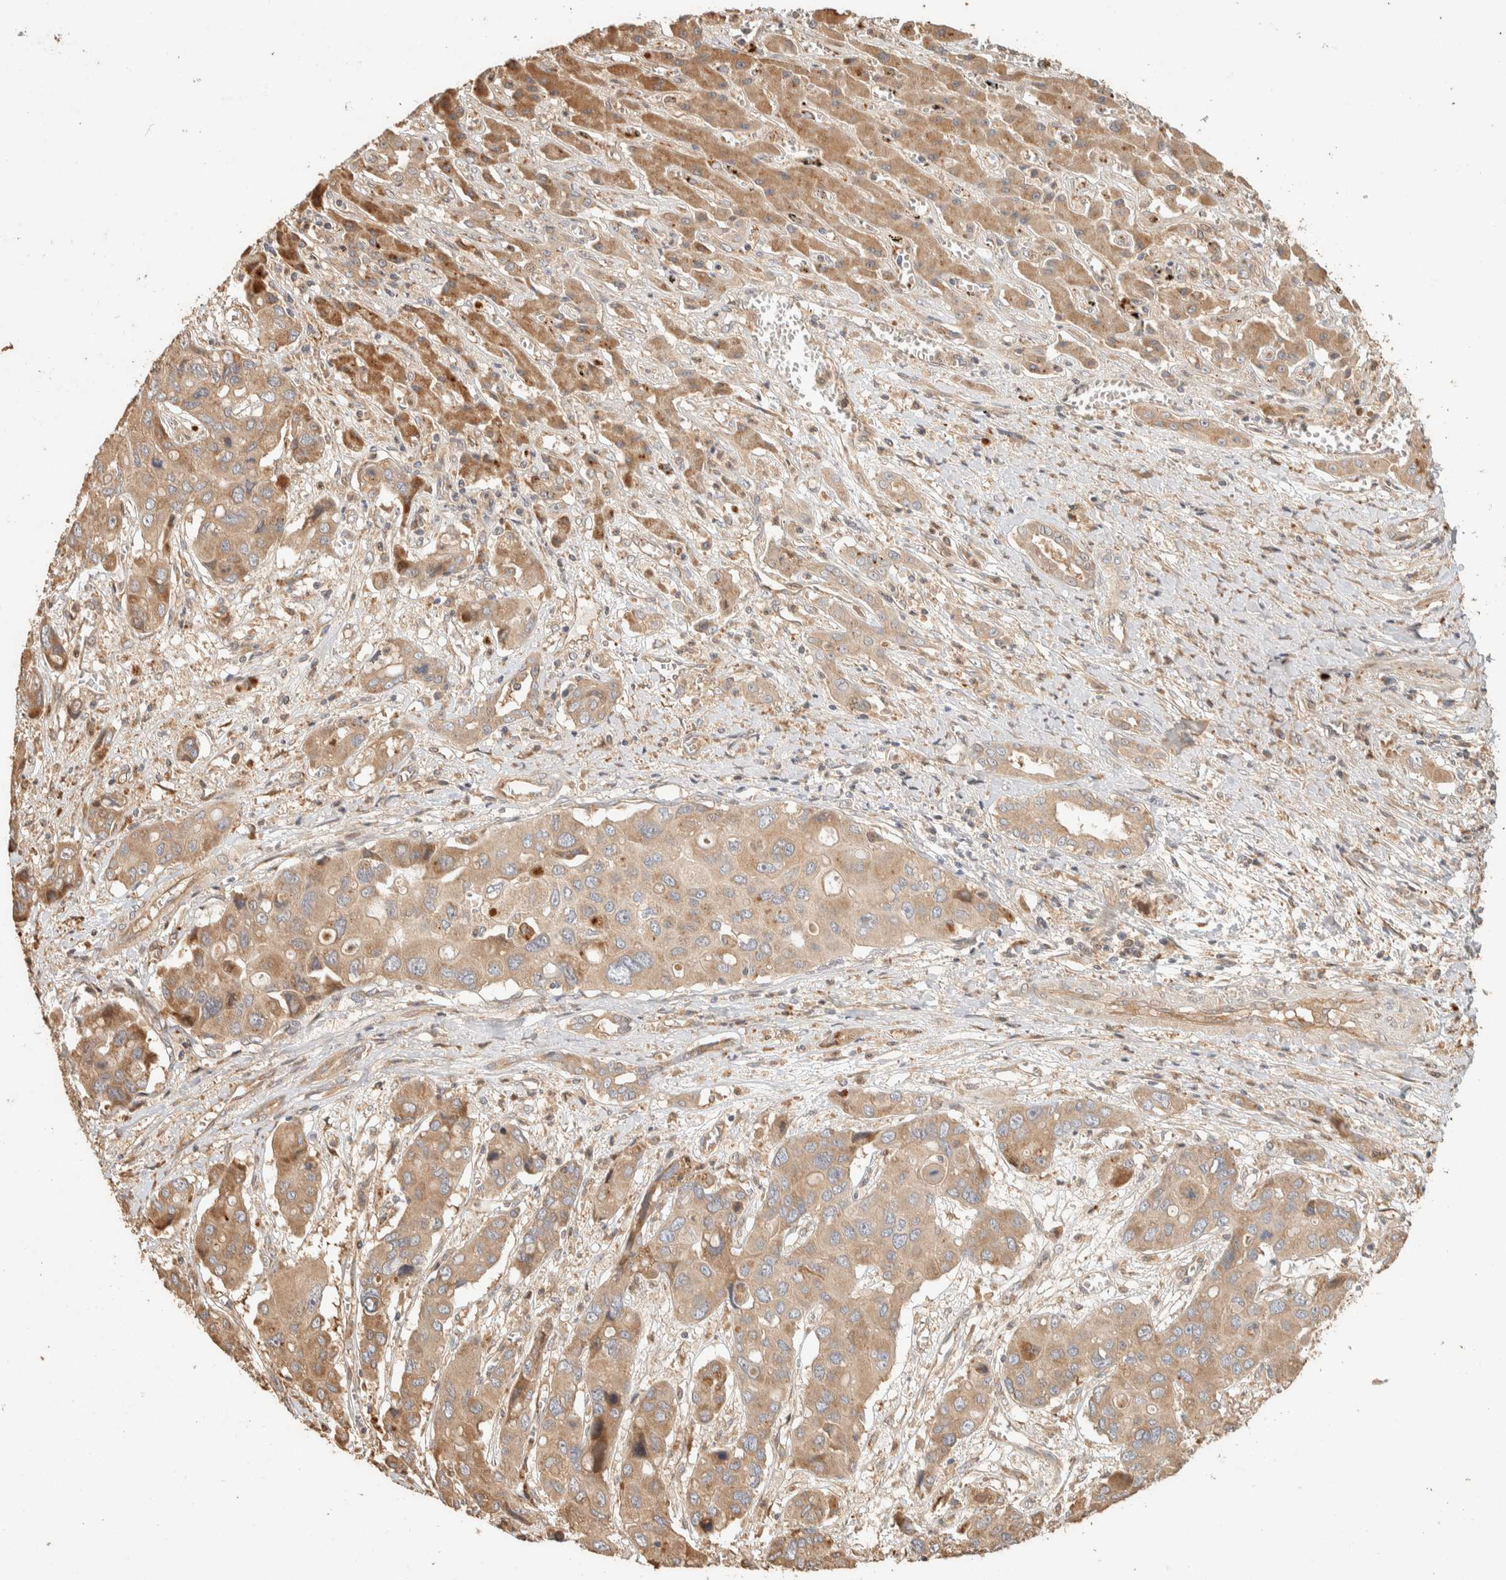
{"staining": {"intensity": "moderate", "quantity": ">75%", "location": "cytoplasmic/membranous"}, "tissue": "liver cancer", "cell_type": "Tumor cells", "image_type": "cancer", "snomed": [{"axis": "morphology", "description": "Cholangiocarcinoma"}, {"axis": "topography", "description": "Liver"}], "caption": "Cholangiocarcinoma (liver) stained with a brown dye reveals moderate cytoplasmic/membranous positive positivity in about >75% of tumor cells.", "gene": "EXOC7", "patient": {"sex": "male", "age": 67}}